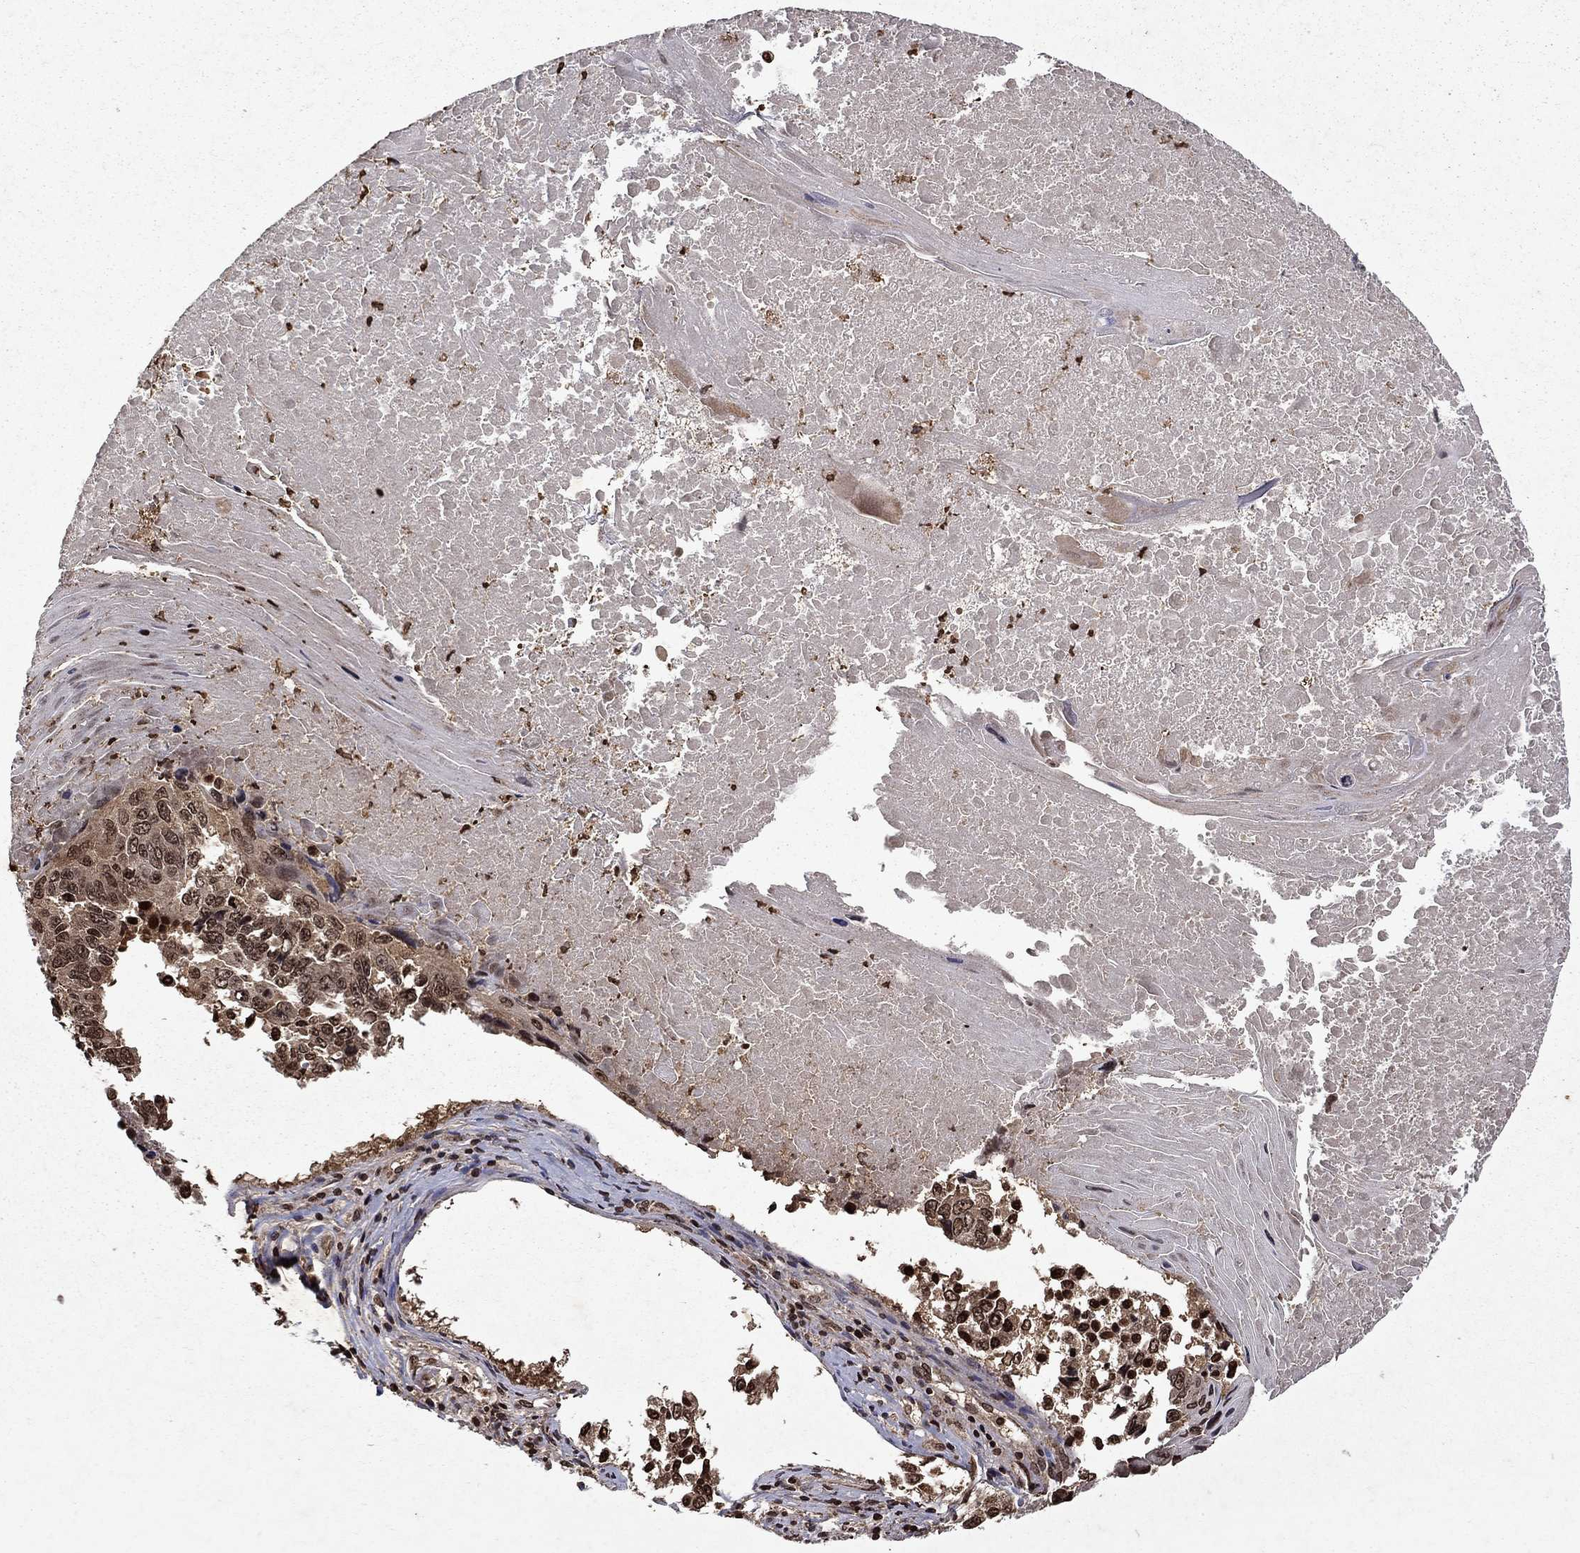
{"staining": {"intensity": "moderate", "quantity": ">75%", "location": "cytoplasmic/membranous,nuclear"}, "tissue": "lung cancer", "cell_type": "Tumor cells", "image_type": "cancer", "snomed": [{"axis": "morphology", "description": "Squamous cell carcinoma, NOS"}, {"axis": "topography", "description": "Lung"}], "caption": "Moderate cytoplasmic/membranous and nuclear expression for a protein is identified in about >75% of tumor cells of squamous cell carcinoma (lung) using immunohistochemistry (IHC).", "gene": "PIN4", "patient": {"sex": "male", "age": 73}}